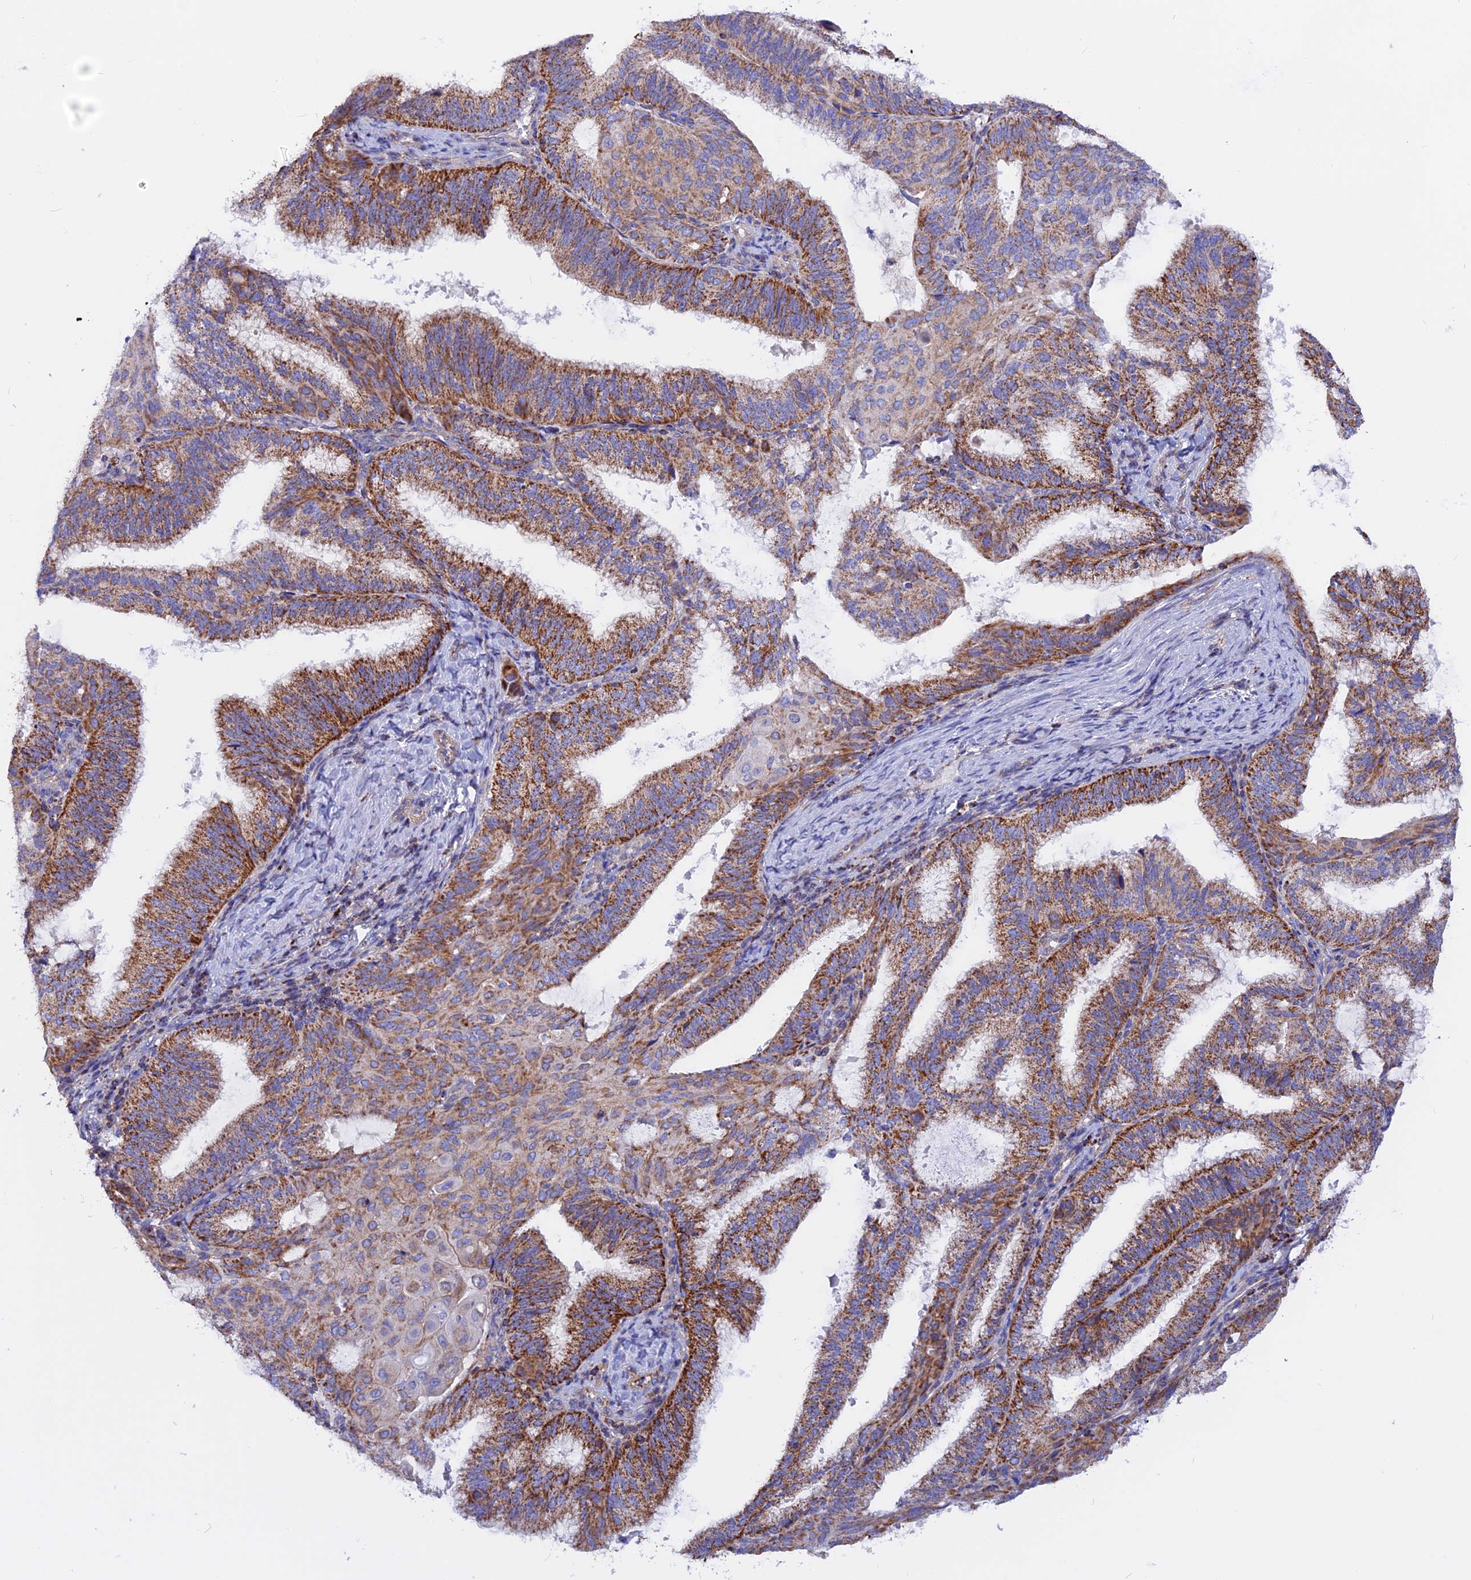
{"staining": {"intensity": "moderate", "quantity": ">75%", "location": "cytoplasmic/membranous"}, "tissue": "endometrial cancer", "cell_type": "Tumor cells", "image_type": "cancer", "snomed": [{"axis": "morphology", "description": "Adenocarcinoma, NOS"}, {"axis": "topography", "description": "Endometrium"}], "caption": "This is an image of immunohistochemistry staining of endometrial cancer, which shows moderate positivity in the cytoplasmic/membranous of tumor cells.", "gene": "GCDH", "patient": {"sex": "female", "age": 49}}